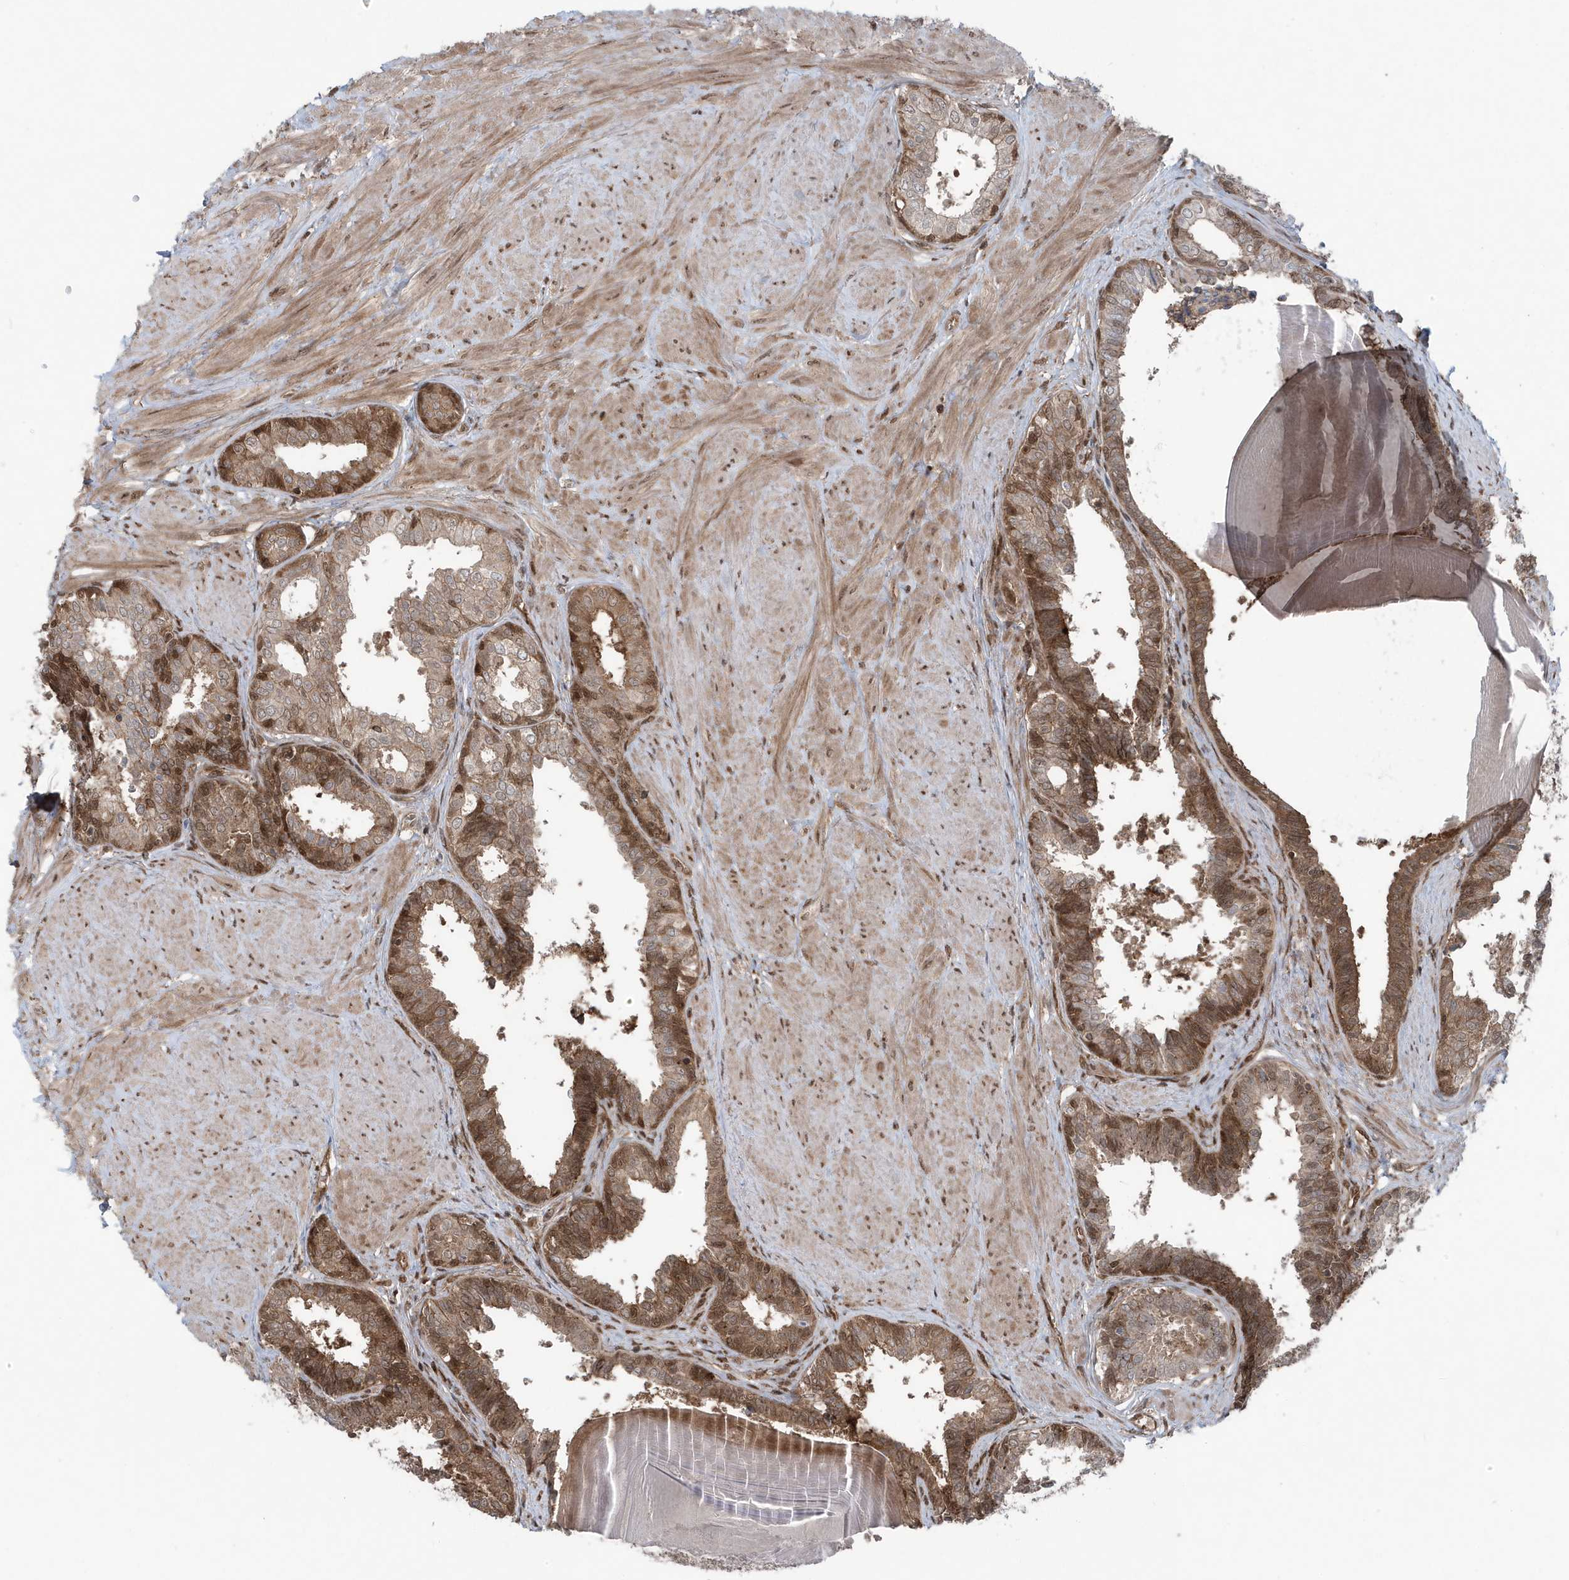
{"staining": {"intensity": "moderate", "quantity": ">75%", "location": "cytoplasmic/membranous"}, "tissue": "prostate", "cell_type": "Glandular cells", "image_type": "normal", "snomed": [{"axis": "morphology", "description": "Normal tissue, NOS"}, {"axis": "topography", "description": "Prostate"}], "caption": "Immunohistochemical staining of unremarkable prostate demonstrates moderate cytoplasmic/membranous protein positivity in approximately >75% of glandular cells.", "gene": "MAPK1IP1L", "patient": {"sex": "male", "age": 48}}